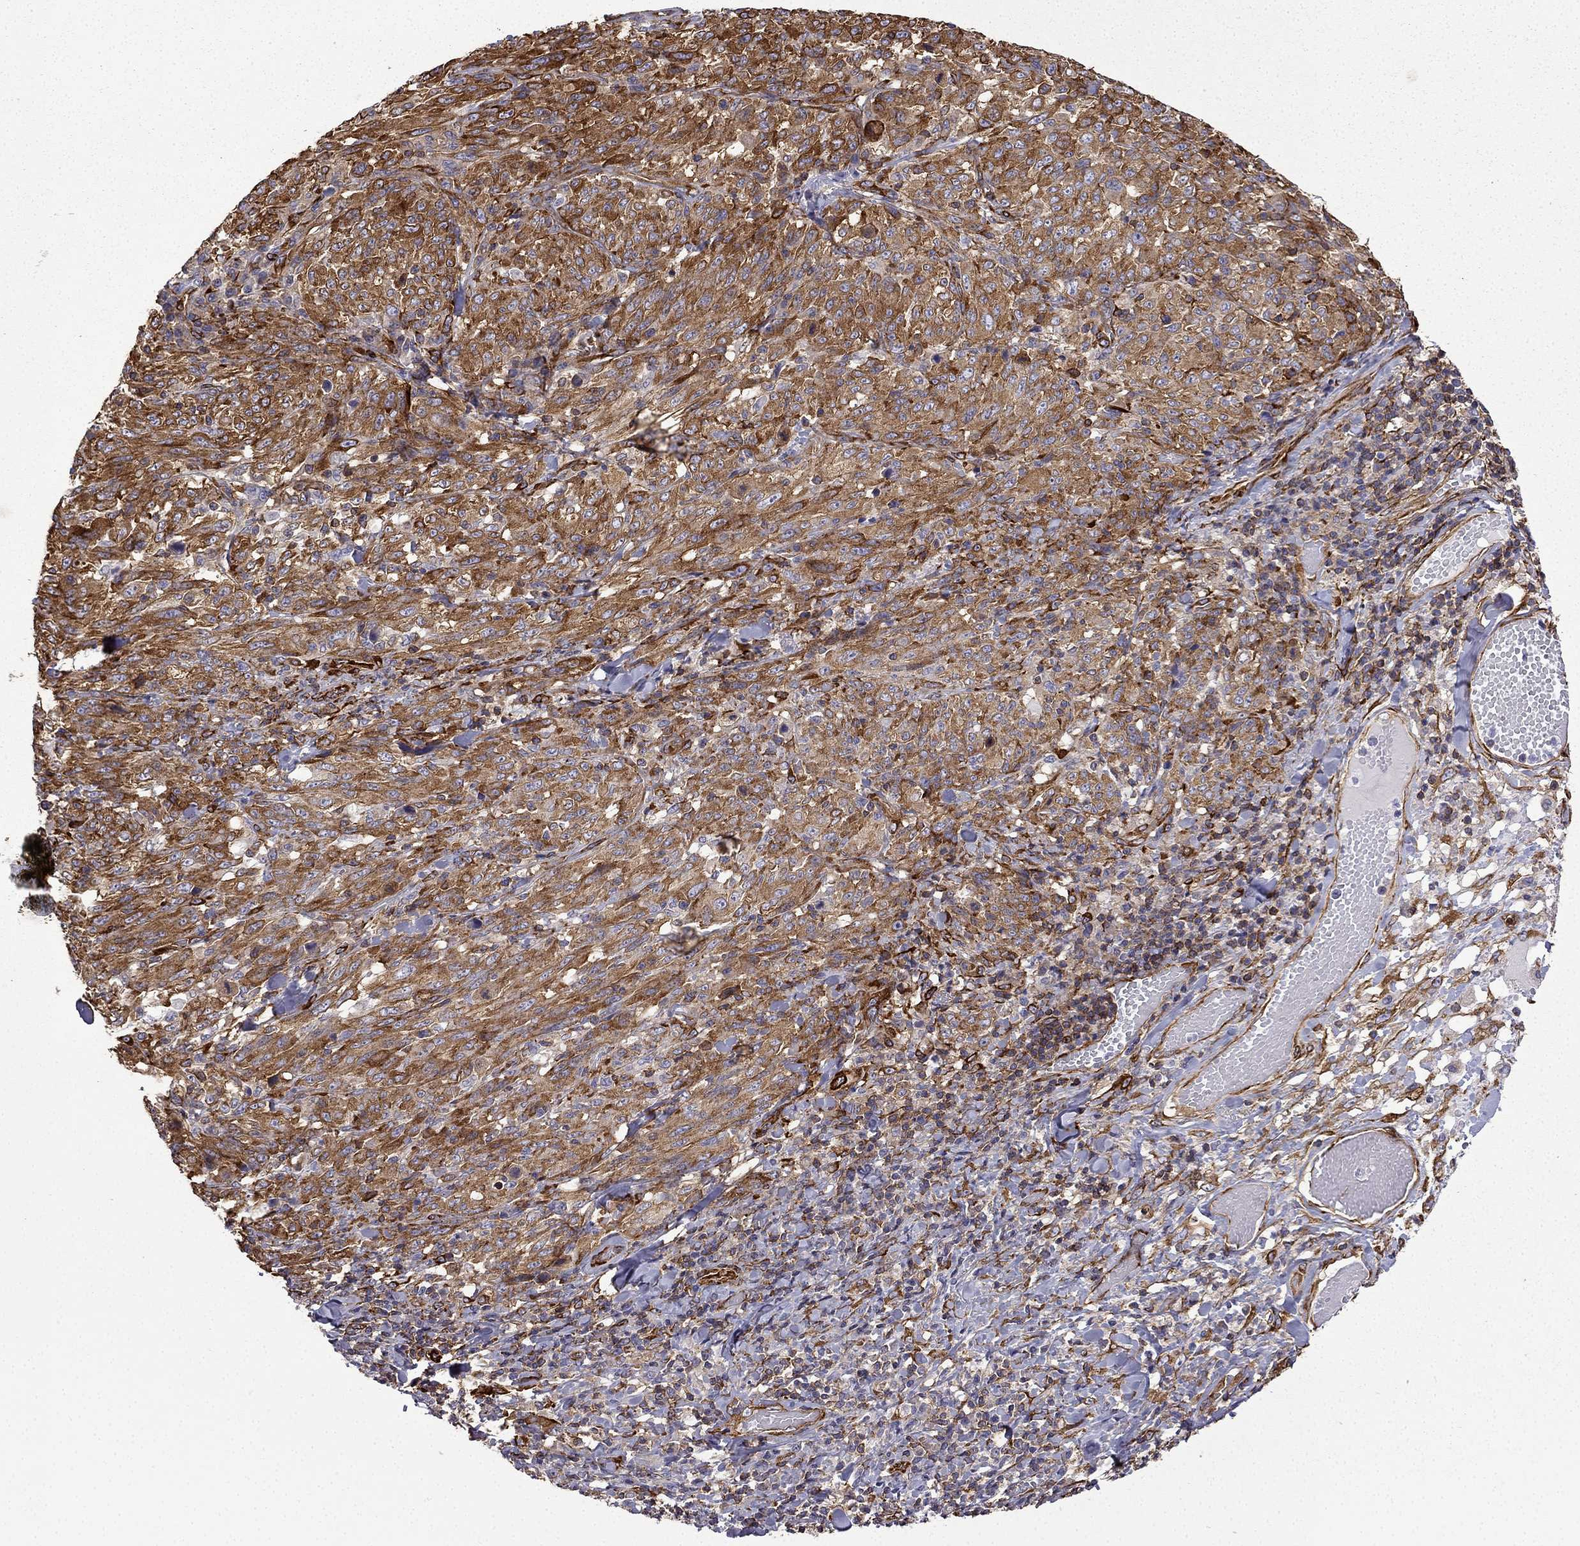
{"staining": {"intensity": "moderate", "quantity": ">75%", "location": "cytoplasmic/membranous"}, "tissue": "melanoma", "cell_type": "Tumor cells", "image_type": "cancer", "snomed": [{"axis": "morphology", "description": "Malignant melanoma, NOS"}, {"axis": "topography", "description": "Skin"}], "caption": "About >75% of tumor cells in human malignant melanoma exhibit moderate cytoplasmic/membranous protein expression as visualized by brown immunohistochemical staining.", "gene": "MAP4", "patient": {"sex": "female", "age": 91}}